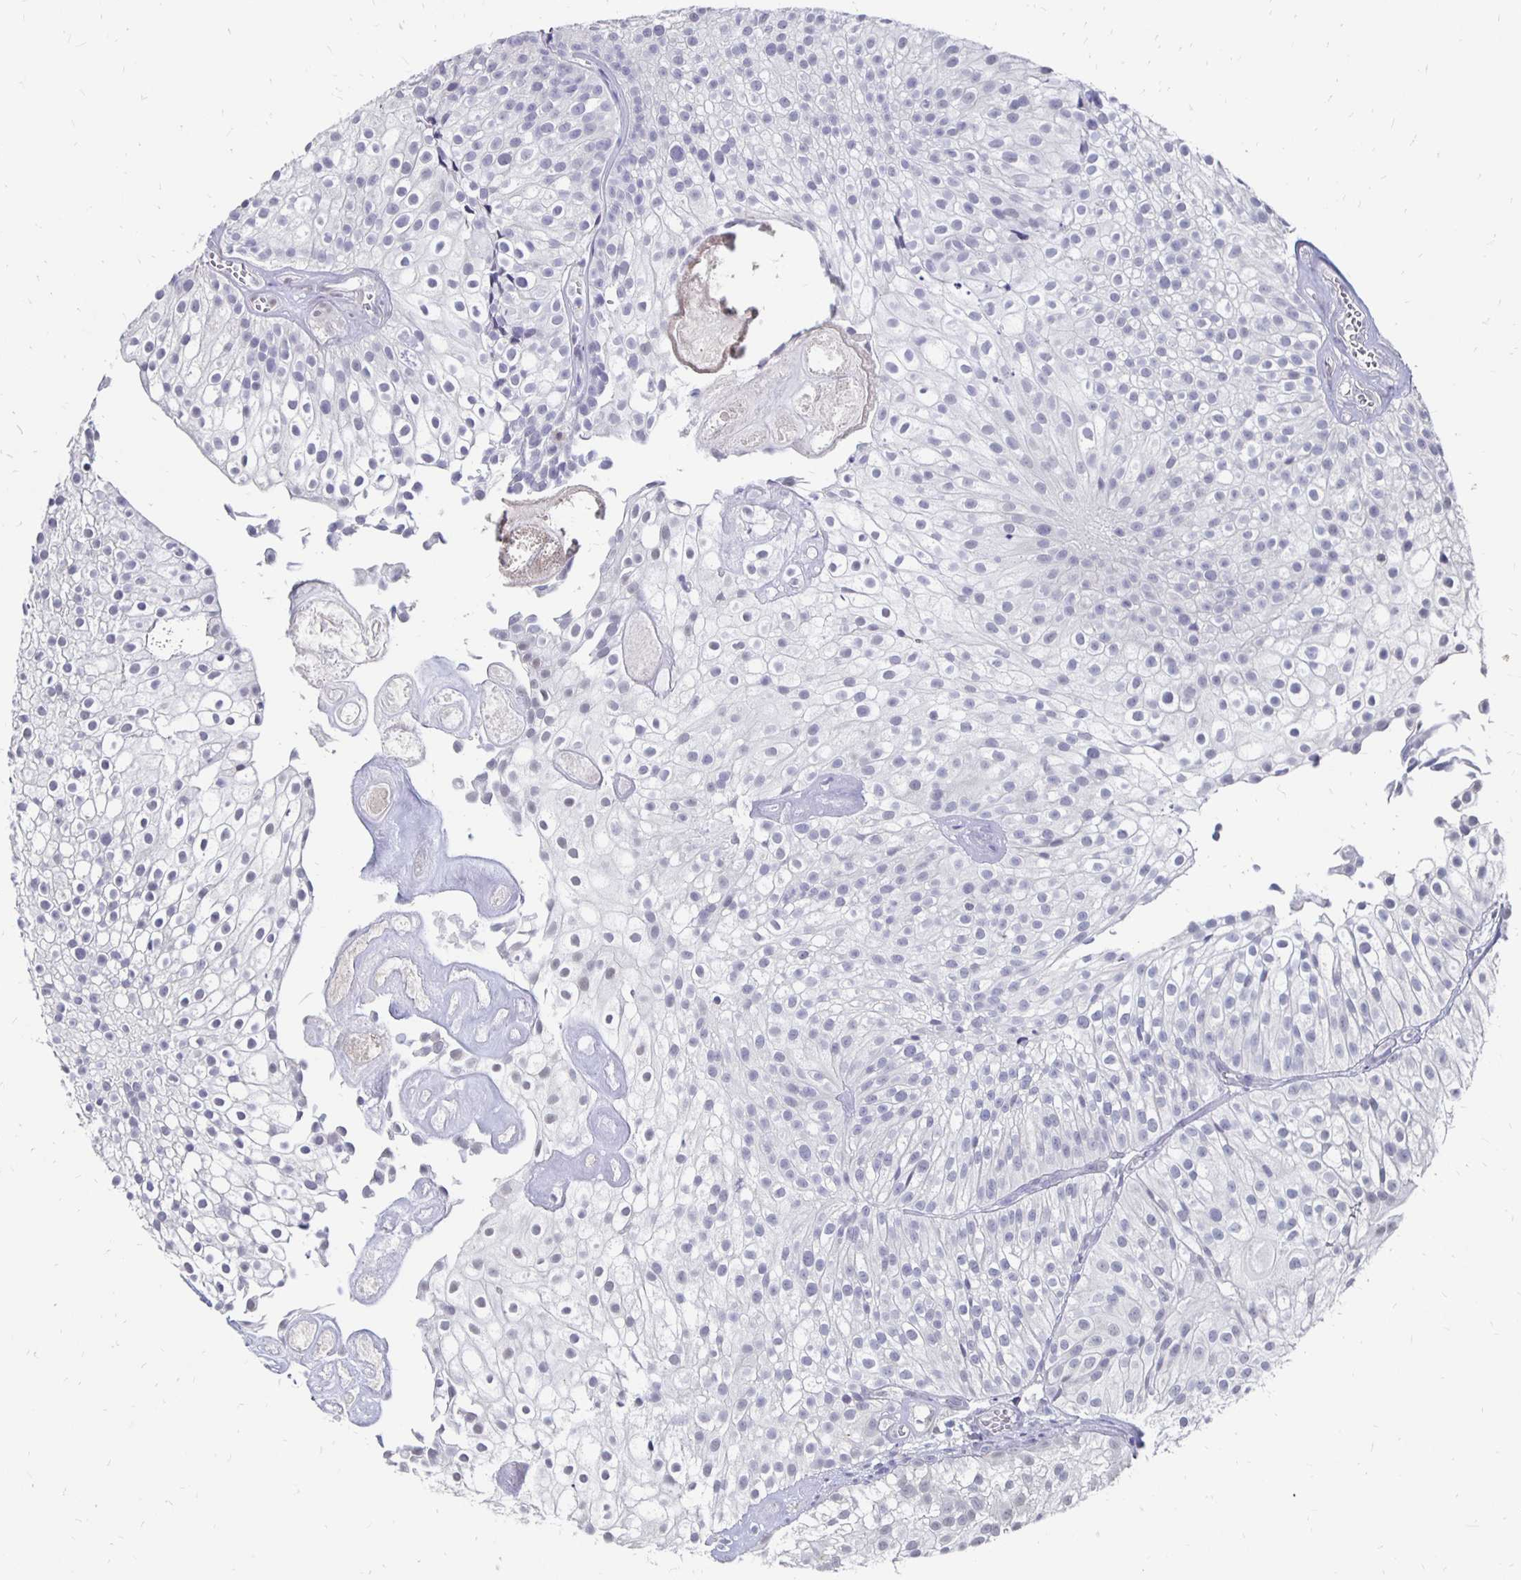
{"staining": {"intensity": "negative", "quantity": "none", "location": "none"}, "tissue": "urothelial cancer", "cell_type": "Tumor cells", "image_type": "cancer", "snomed": [{"axis": "morphology", "description": "Urothelial carcinoma, Low grade"}, {"axis": "topography", "description": "Urinary bladder"}], "caption": "Low-grade urothelial carcinoma was stained to show a protein in brown. There is no significant positivity in tumor cells.", "gene": "ATOSB", "patient": {"sex": "male", "age": 70}}